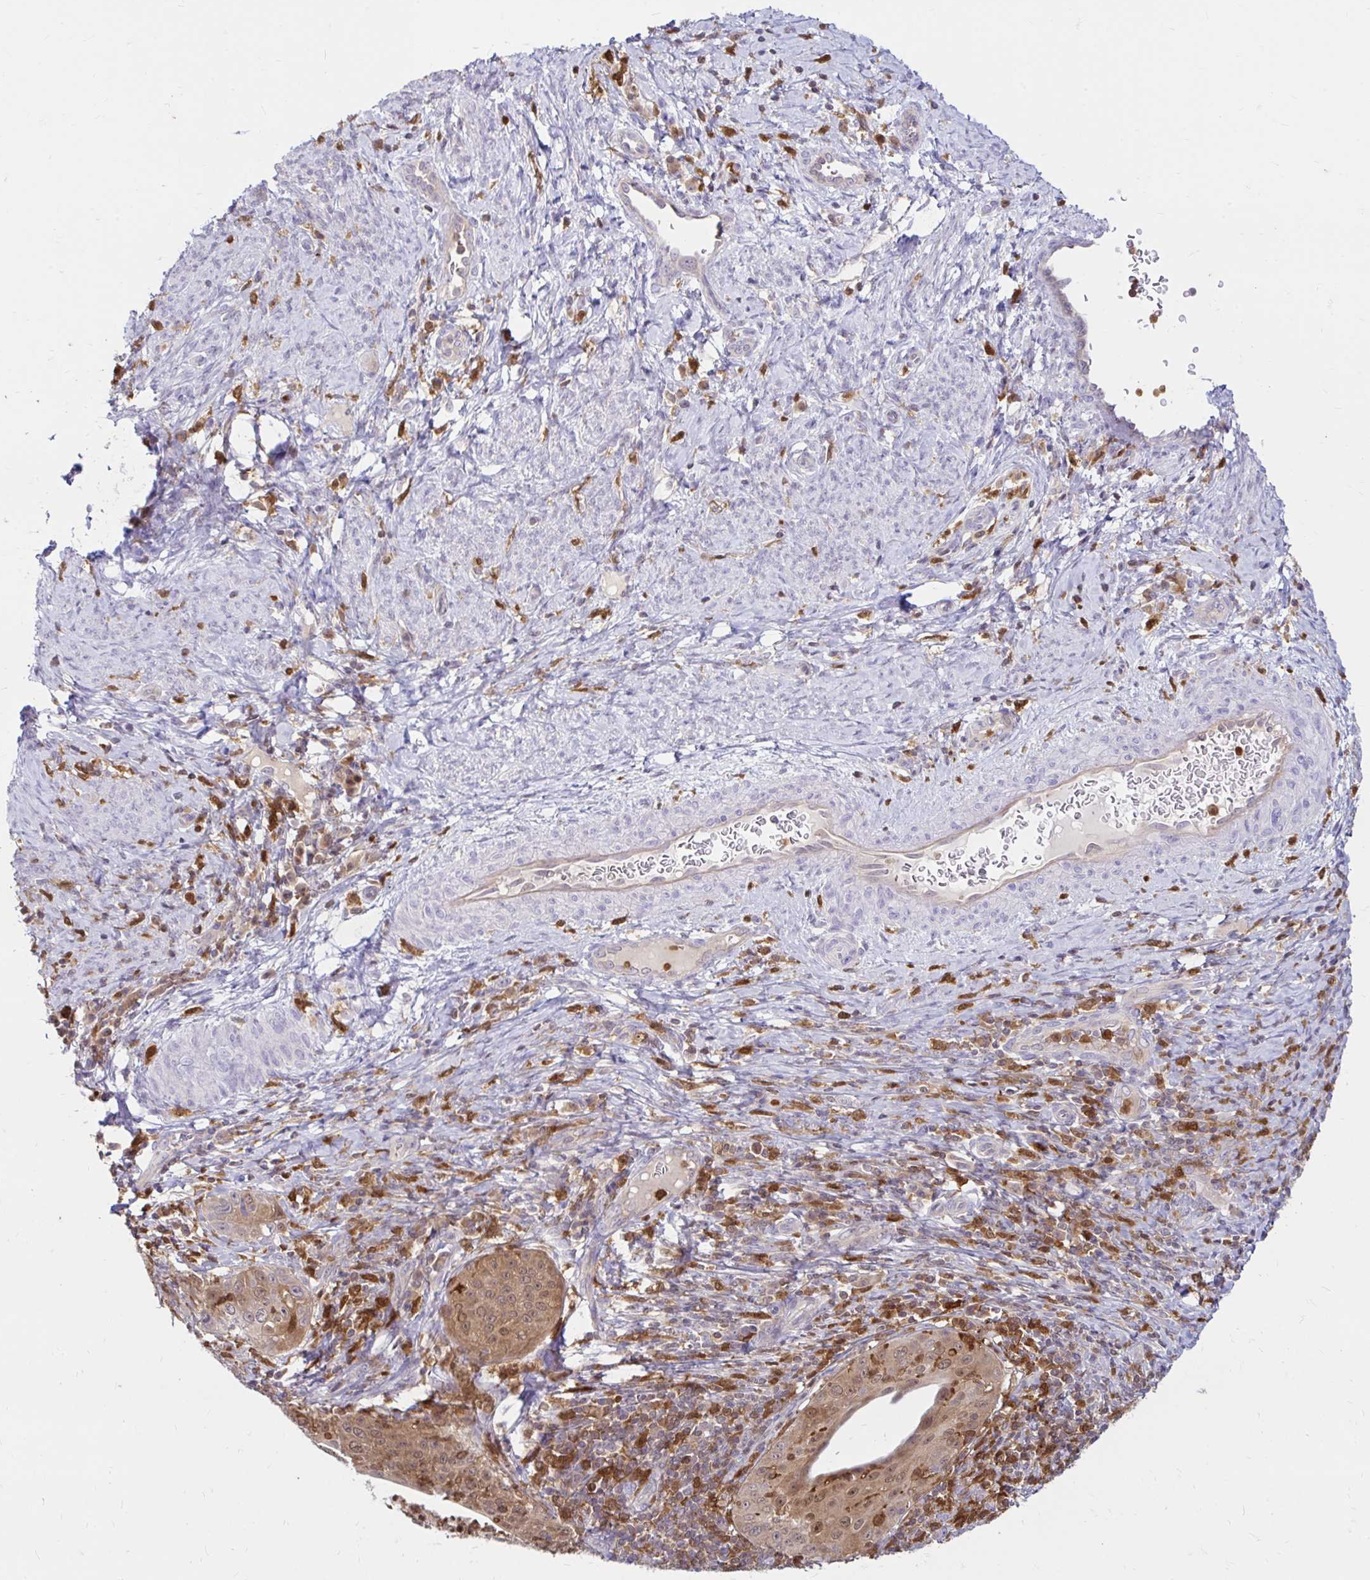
{"staining": {"intensity": "moderate", "quantity": ">75%", "location": "cytoplasmic/membranous,nuclear"}, "tissue": "cervical cancer", "cell_type": "Tumor cells", "image_type": "cancer", "snomed": [{"axis": "morphology", "description": "Squamous cell carcinoma, NOS"}, {"axis": "topography", "description": "Cervix"}], "caption": "Immunohistochemistry (IHC) image of neoplastic tissue: human squamous cell carcinoma (cervical) stained using IHC exhibits medium levels of moderate protein expression localized specifically in the cytoplasmic/membranous and nuclear of tumor cells, appearing as a cytoplasmic/membranous and nuclear brown color.", "gene": "PYCARD", "patient": {"sex": "female", "age": 30}}